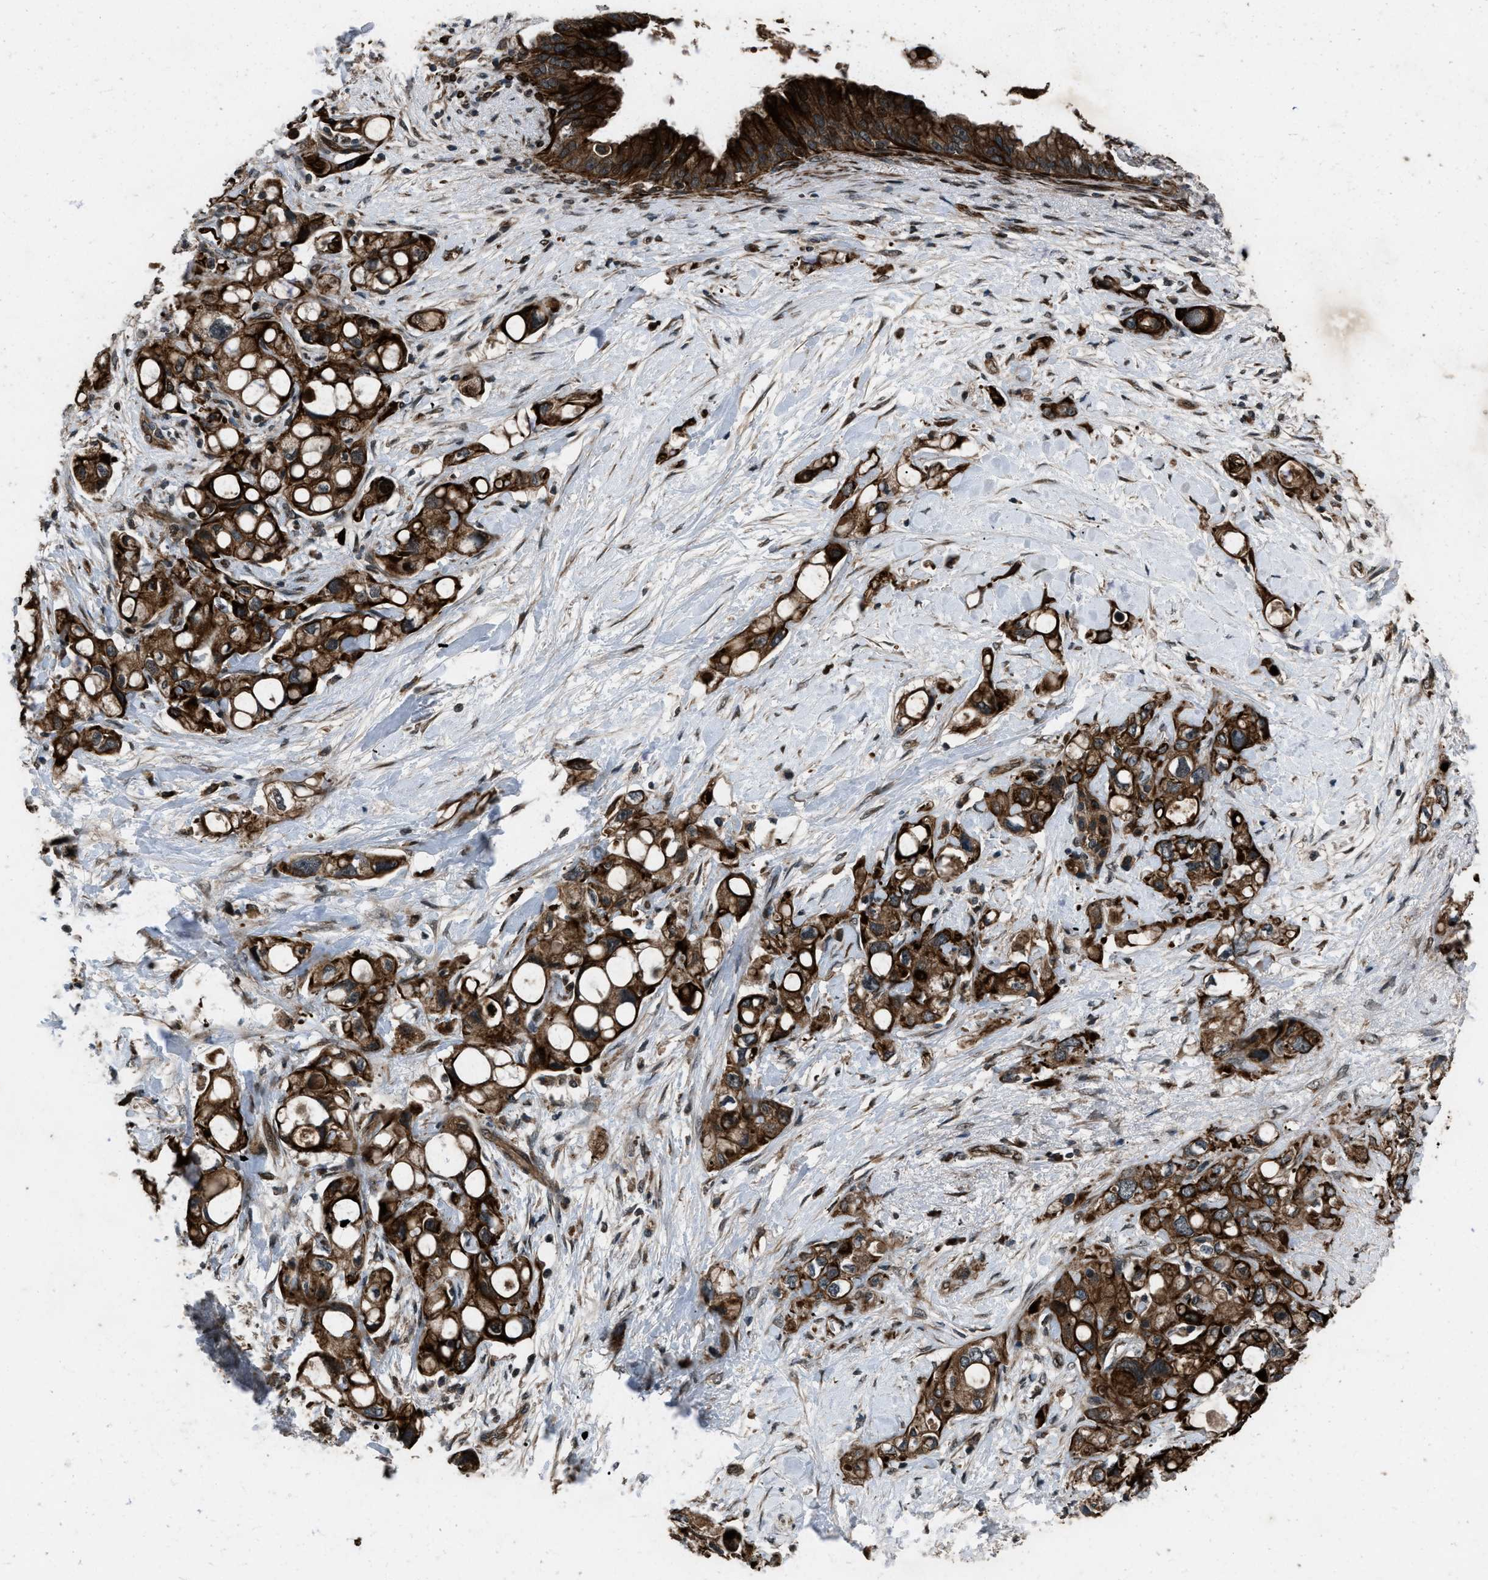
{"staining": {"intensity": "strong", "quantity": ">75%", "location": "cytoplasmic/membranous"}, "tissue": "pancreatic cancer", "cell_type": "Tumor cells", "image_type": "cancer", "snomed": [{"axis": "morphology", "description": "Adenocarcinoma, NOS"}, {"axis": "topography", "description": "Pancreas"}], "caption": "Brown immunohistochemical staining in pancreatic cancer exhibits strong cytoplasmic/membranous expression in about >75% of tumor cells.", "gene": "IRAK4", "patient": {"sex": "female", "age": 56}}